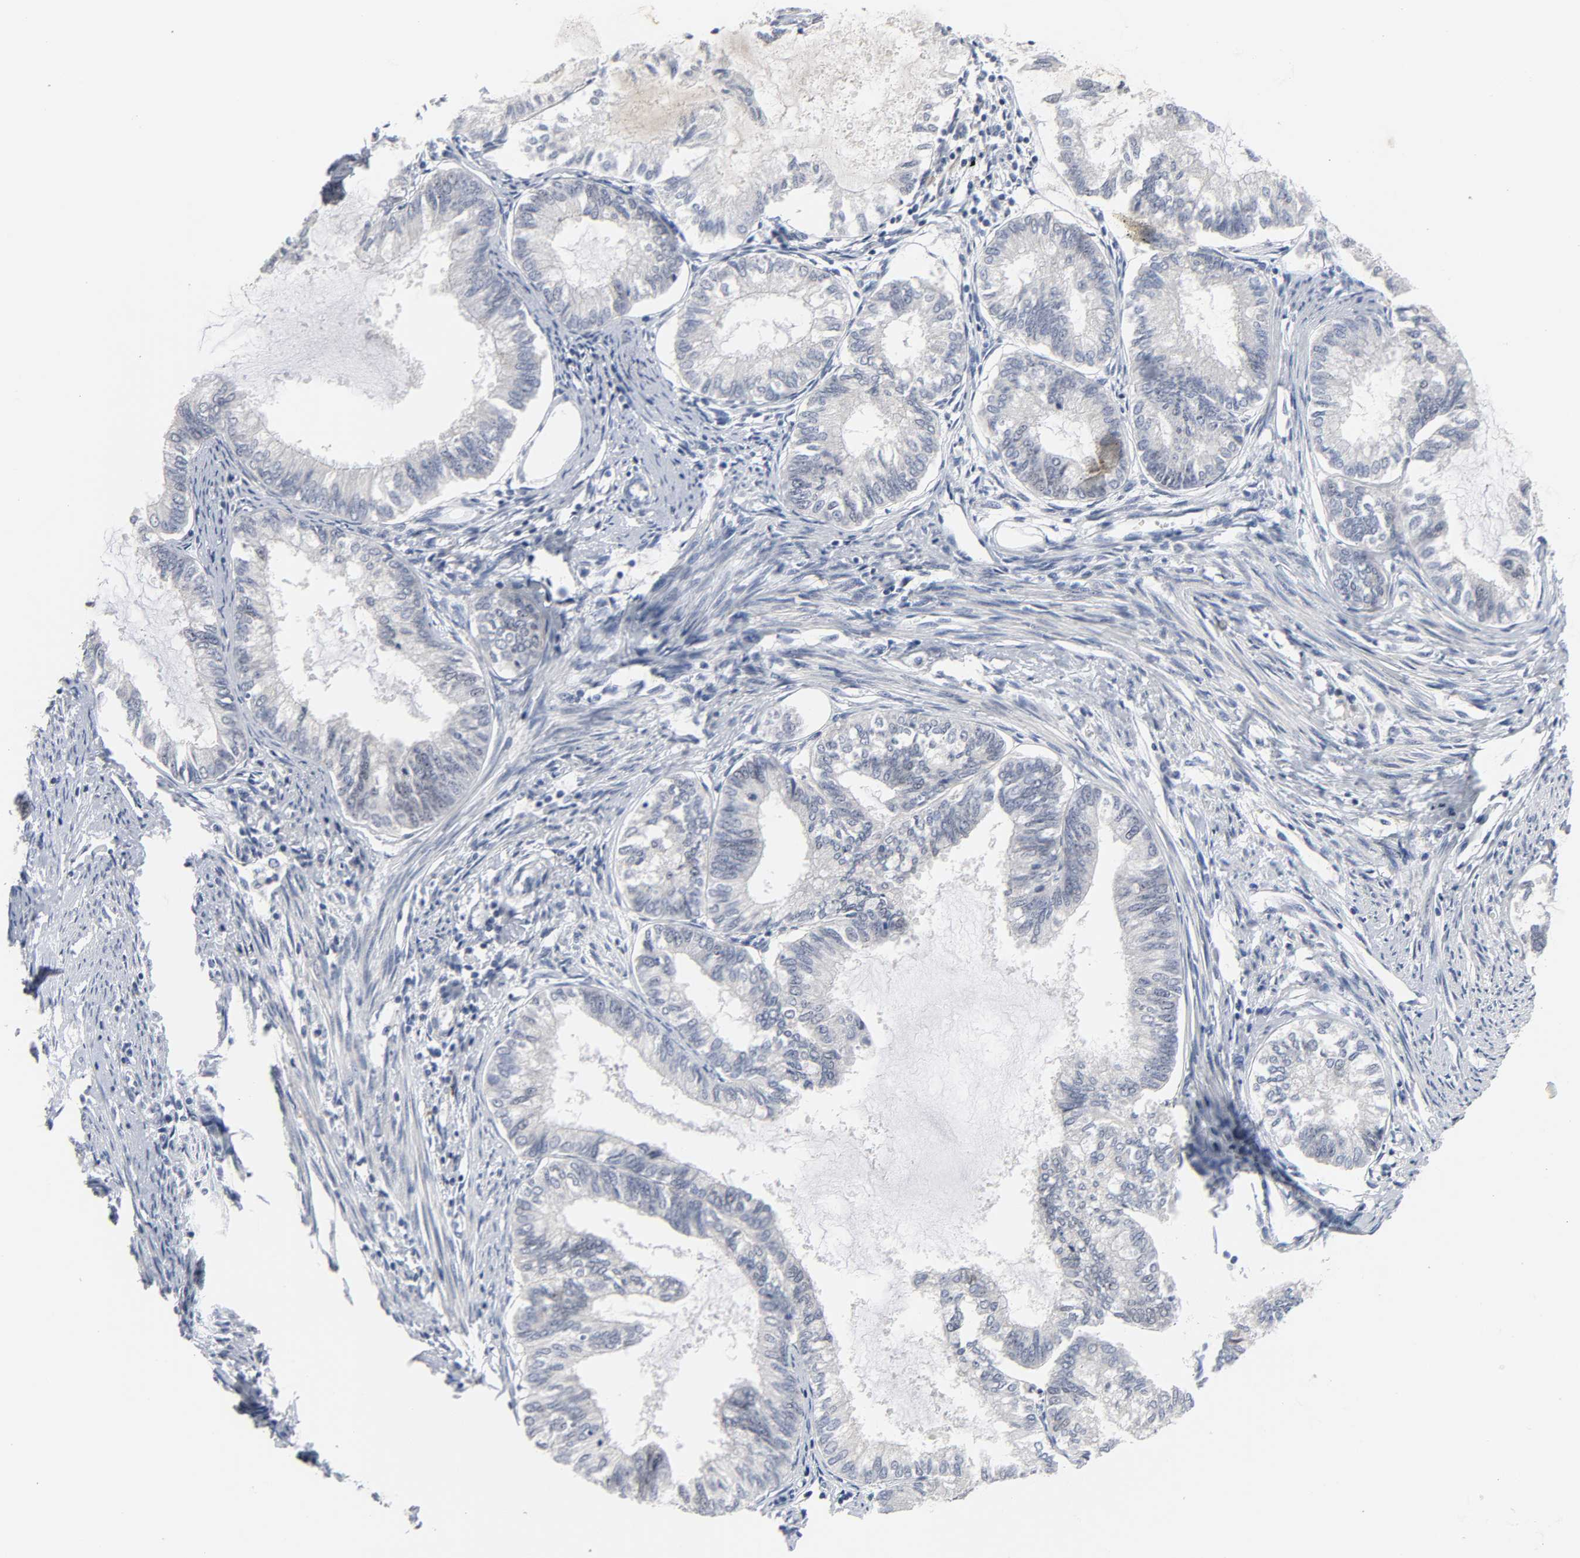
{"staining": {"intensity": "negative", "quantity": "none", "location": "none"}, "tissue": "endometrial cancer", "cell_type": "Tumor cells", "image_type": "cancer", "snomed": [{"axis": "morphology", "description": "Adenocarcinoma, NOS"}, {"axis": "topography", "description": "Endometrium"}], "caption": "An image of endometrial adenocarcinoma stained for a protein demonstrates no brown staining in tumor cells. Brightfield microscopy of IHC stained with DAB (brown) and hematoxylin (blue), captured at high magnification.", "gene": "WEE1", "patient": {"sex": "female", "age": 86}}